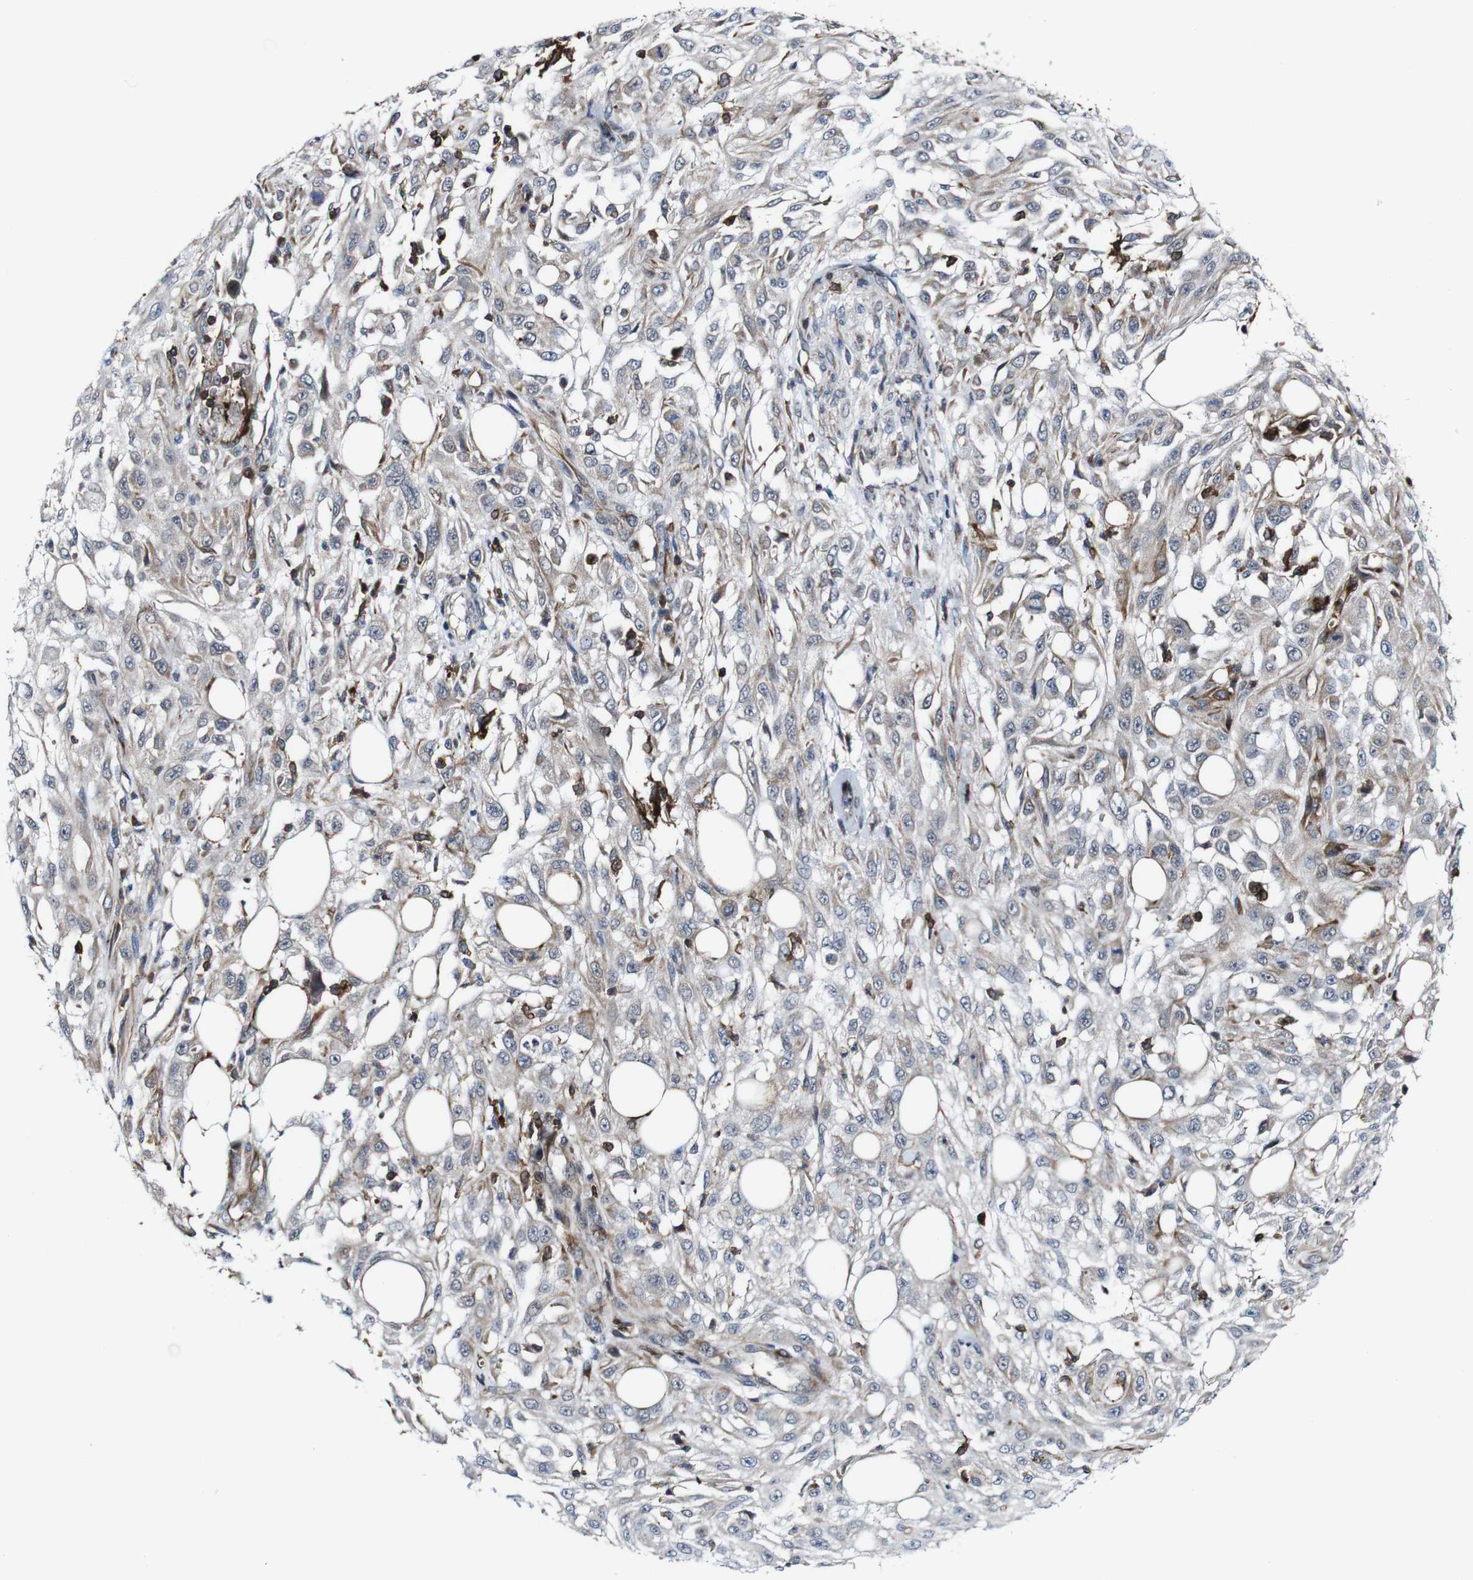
{"staining": {"intensity": "weak", "quantity": "25%-75%", "location": "cytoplasmic/membranous"}, "tissue": "skin cancer", "cell_type": "Tumor cells", "image_type": "cancer", "snomed": [{"axis": "morphology", "description": "Squamous cell carcinoma, NOS"}, {"axis": "topography", "description": "Skin"}], "caption": "The immunohistochemical stain labels weak cytoplasmic/membranous staining in tumor cells of skin squamous cell carcinoma tissue. (DAB IHC with brightfield microscopy, high magnification).", "gene": "JAK2", "patient": {"sex": "male", "age": 75}}